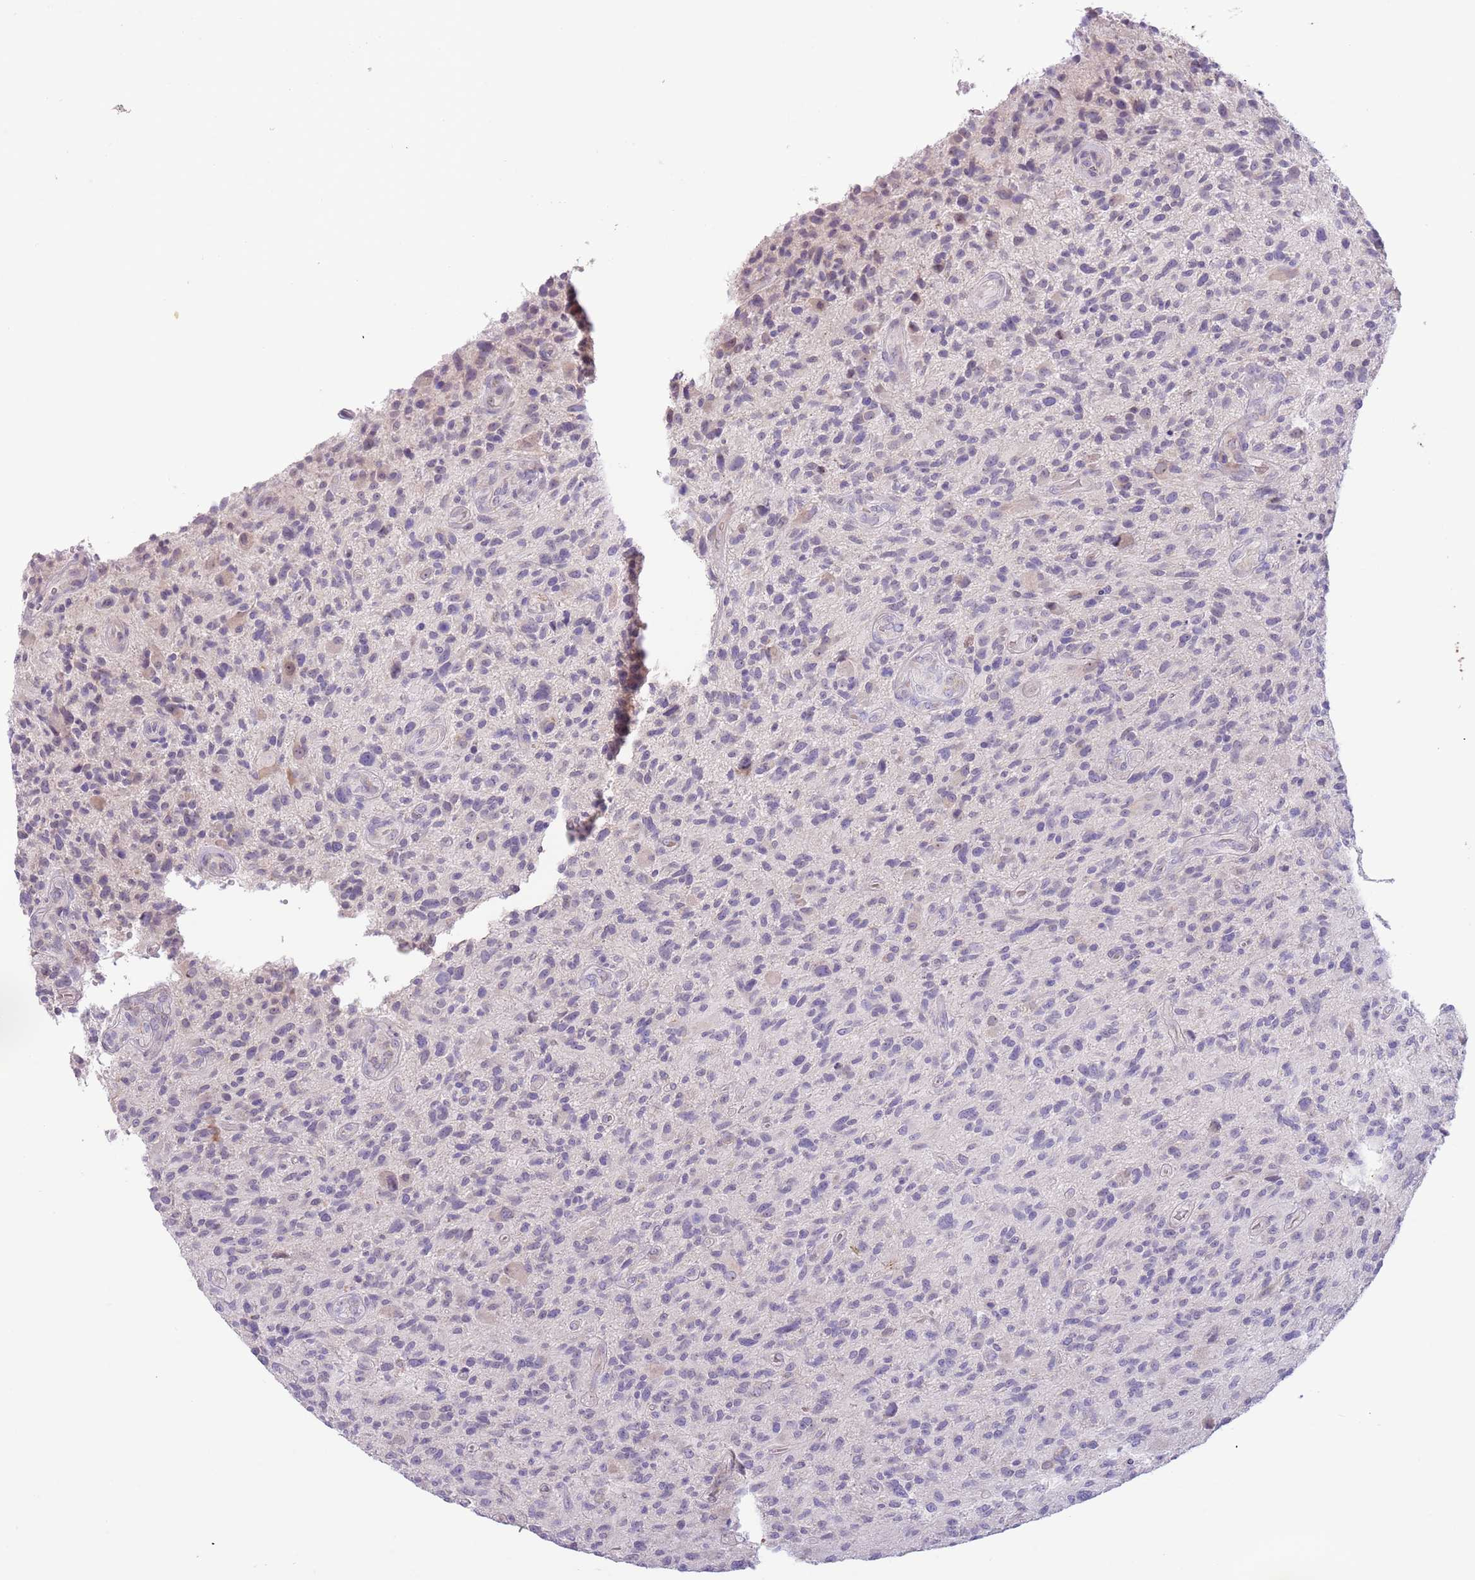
{"staining": {"intensity": "negative", "quantity": "none", "location": "none"}, "tissue": "glioma", "cell_type": "Tumor cells", "image_type": "cancer", "snomed": [{"axis": "morphology", "description": "Glioma, malignant, High grade"}, {"axis": "topography", "description": "Brain"}], "caption": "This is an immunohistochemistry (IHC) micrograph of human malignant high-grade glioma. There is no staining in tumor cells.", "gene": "AP1S2", "patient": {"sex": "male", "age": 47}}